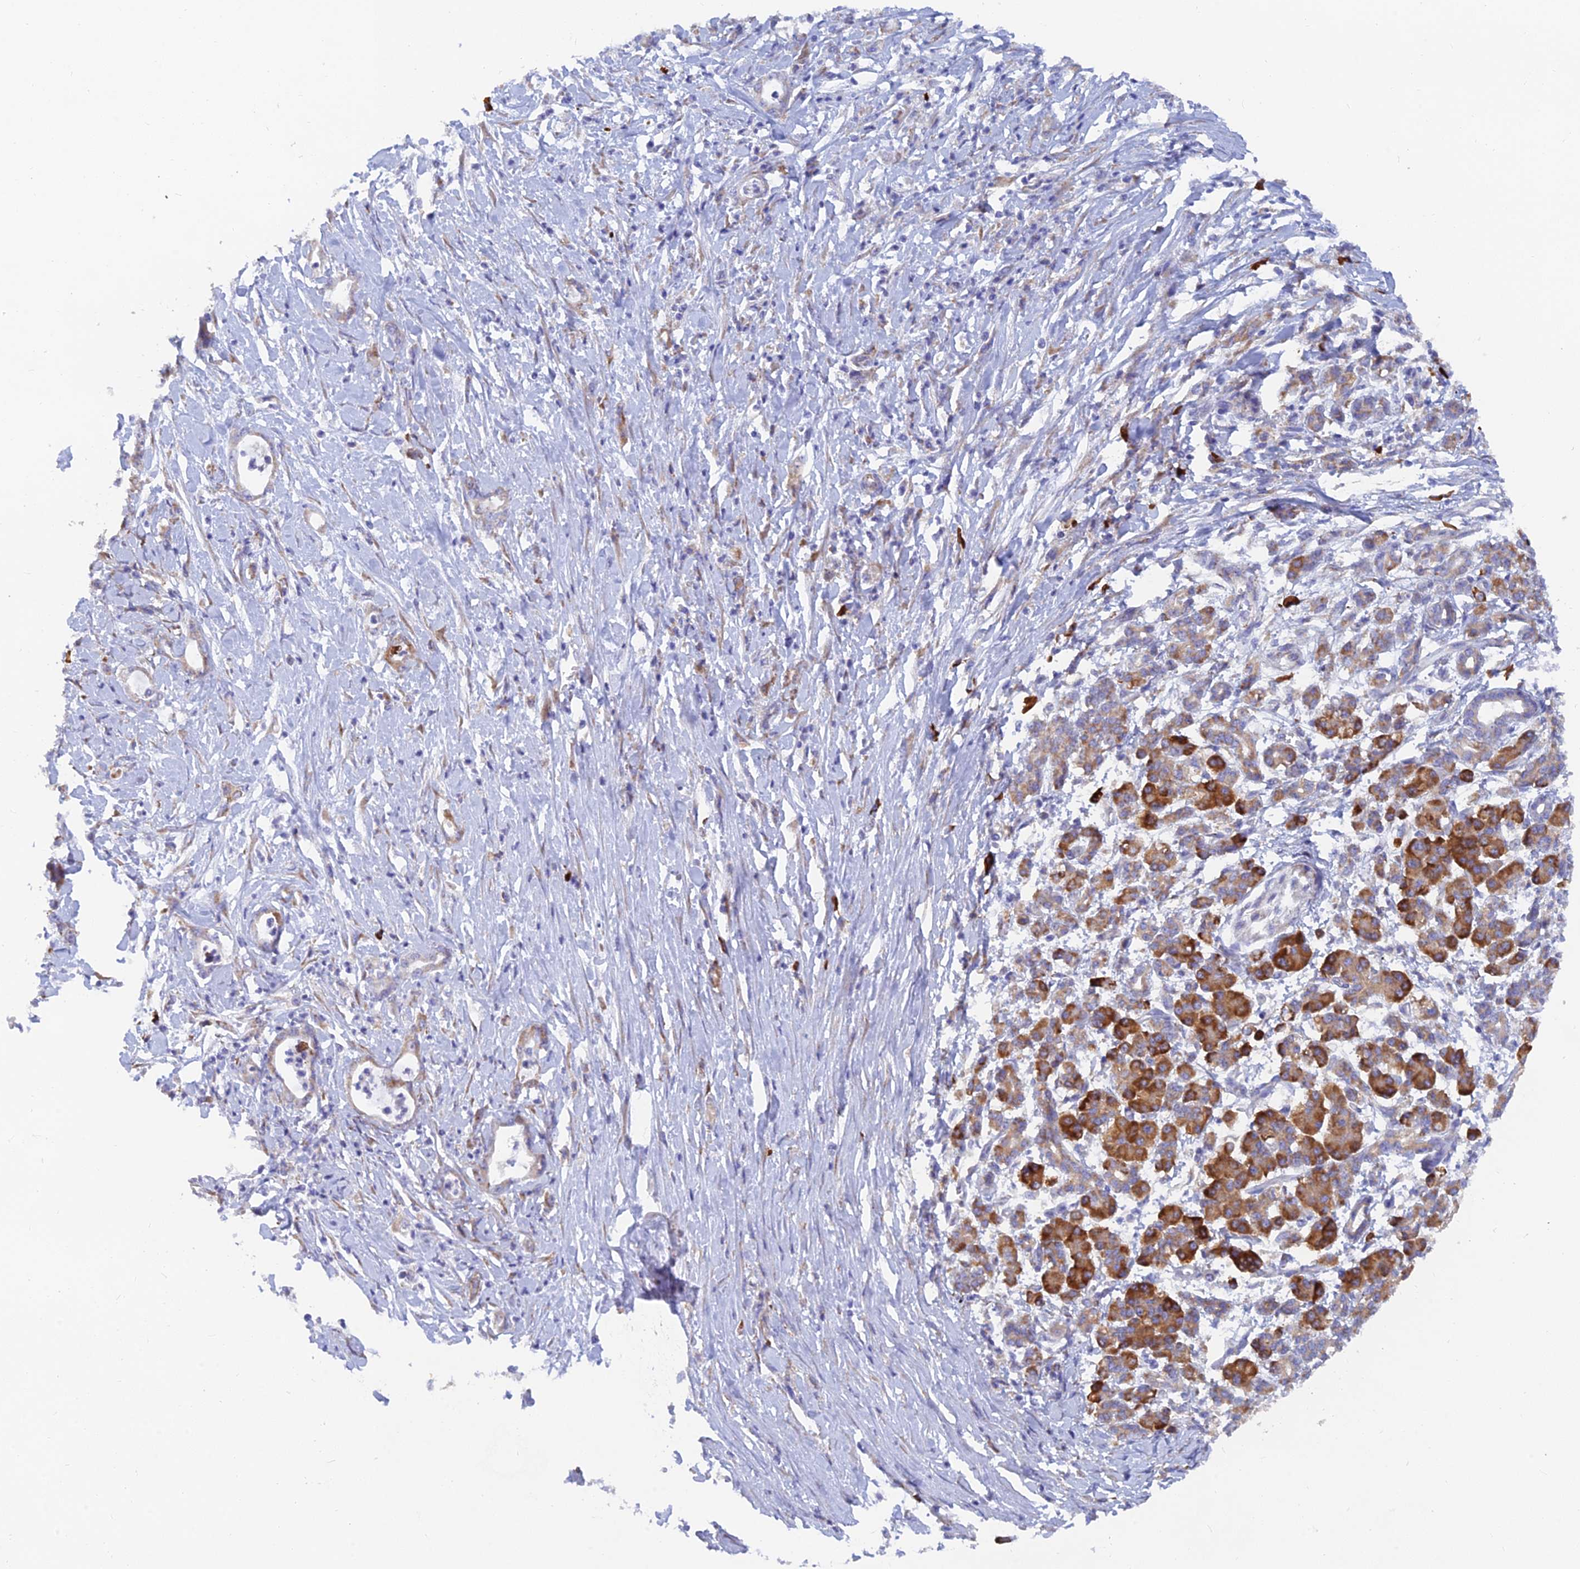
{"staining": {"intensity": "weak", "quantity": "25%-75%", "location": "cytoplasmic/membranous"}, "tissue": "pancreatic cancer", "cell_type": "Tumor cells", "image_type": "cancer", "snomed": [{"axis": "morphology", "description": "Normal tissue, NOS"}, {"axis": "morphology", "description": "Adenocarcinoma, NOS"}, {"axis": "topography", "description": "Pancreas"}], "caption": "Immunohistochemical staining of human adenocarcinoma (pancreatic) reveals weak cytoplasmic/membranous protein expression in approximately 25%-75% of tumor cells. The staining was performed using DAB (3,3'-diaminobenzidine) to visualize the protein expression in brown, while the nuclei were stained in blue with hematoxylin (Magnification: 20x).", "gene": "WDR35", "patient": {"sex": "female", "age": 55}}